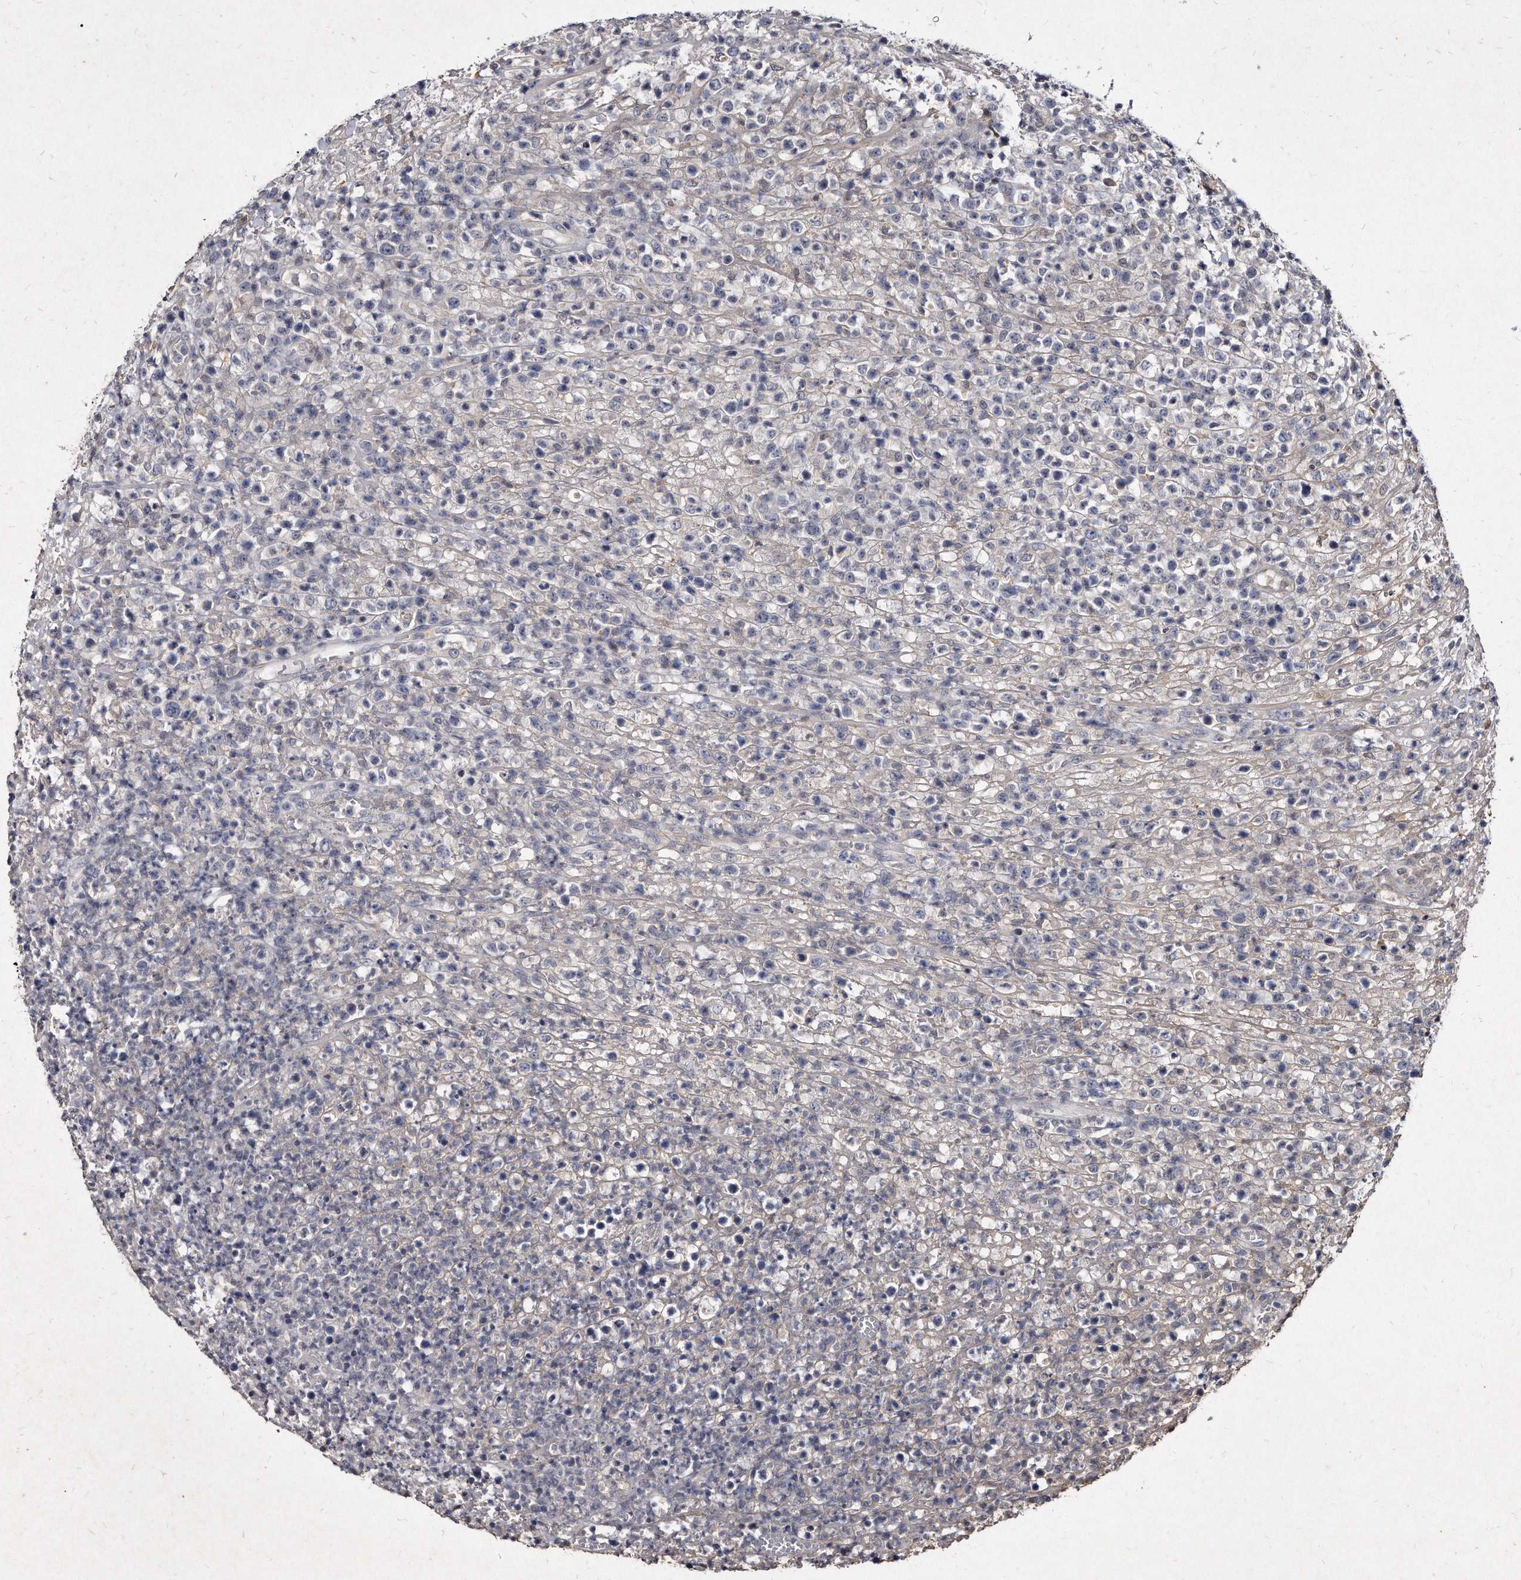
{"staining": {"intensity": "negative", "quantity": "none", "location": "none"}, "tissue": "lymphoma", "cell_type": "Tumor cells", "image_type": "cancer", "snomed": [{"axis": "morphology", "description": "Malignant lymphoma, non-Hodgkin's type, High grade"}, {"axis": "topography", "description": "Colon"}], "caption": "IHC photomicrograph of lymphoma stained for a protein (brown), which shows no positivity in tumor cells.", "gene": "KLHDC3", "patient": {"sex": "female", "age": 53}}